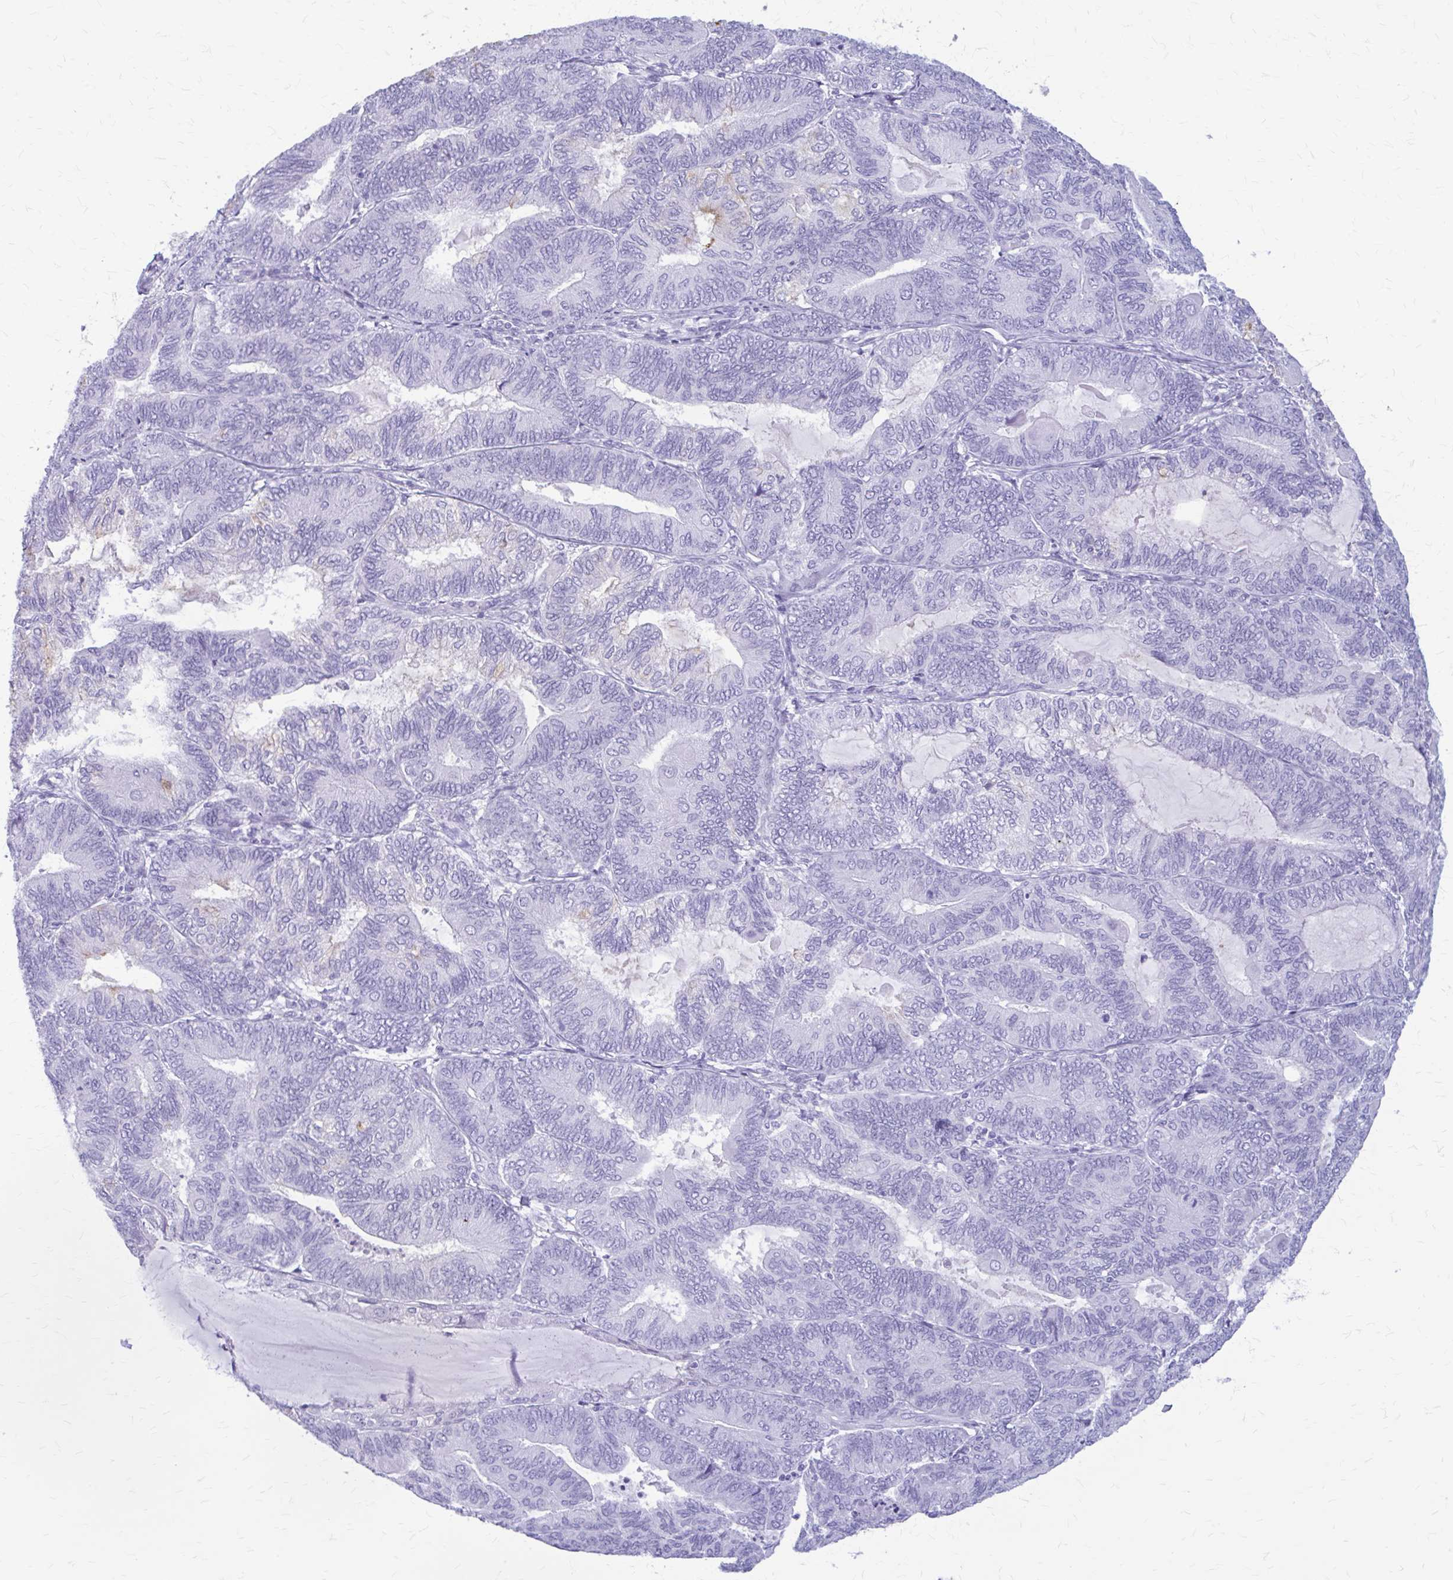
{"staining": {"intensity": "negative", "quantity": "none", "location": "none"}, "tissue": "endometrial cancer", "cell_type": "Tumor cells", "image_type": "cancer", "snomed": [{"axis": "morphology", "description": "Adenocarcinoma, NOS"}, {"axis": "topography", "description": "Endometrium"}], "caption": "Immunohistochemistry (IHC) of human endometrial cancer demonstrates no staining in tumor cells.", "gene": "KLHDC7A", "patient": {"sex": "female", "age": 81}}